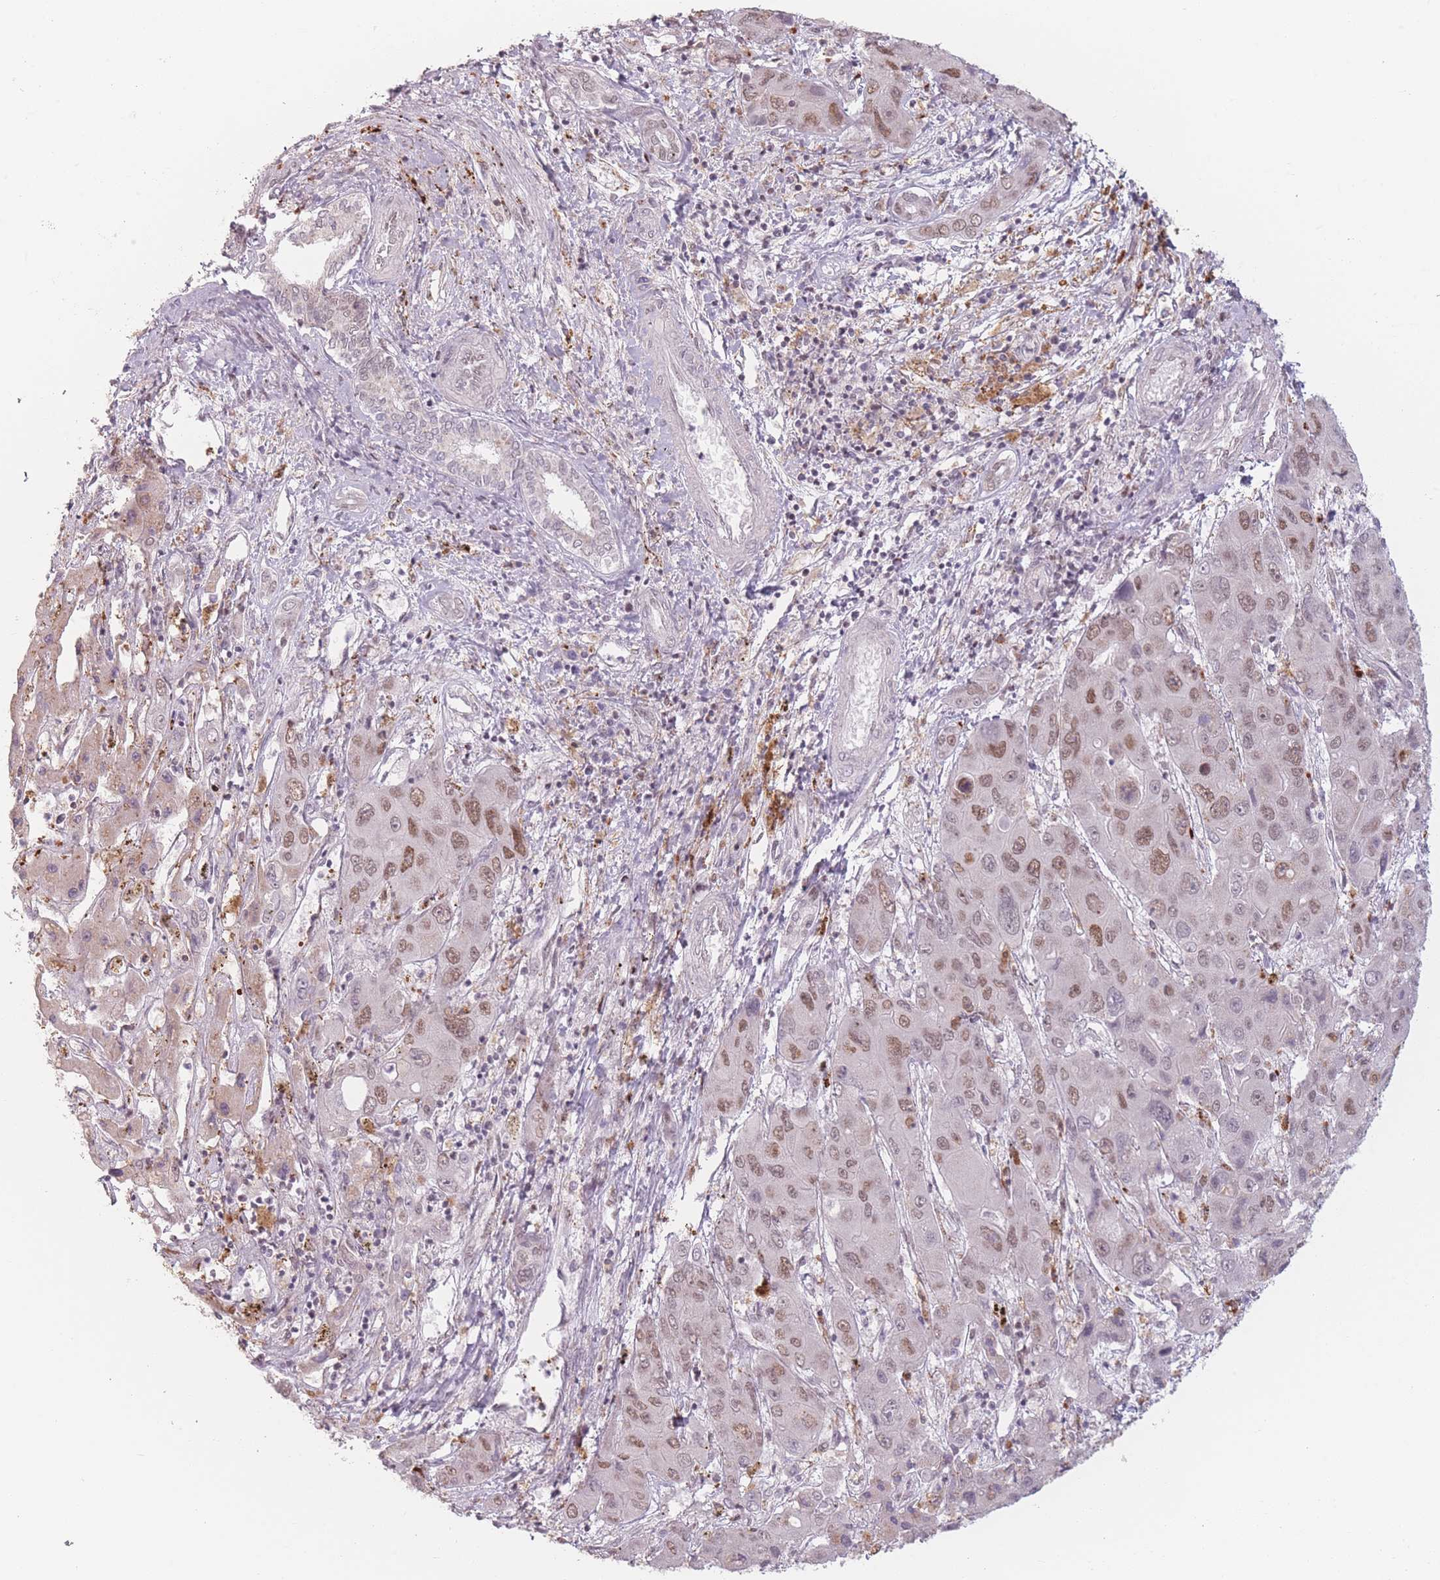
{"staining": {"intensity": "moderate", "quantity": "25%-75%", "location": "nuclear"}, "tissue": "liver cancer", "cell_type": "Tumor cells", "image_type": "cancer", "snomed": [{"axis": "morphology", "description": "Cholangiocarcinoma"}, {"axis": "topography", "description": "Liver"}], "caption": "Liver cancer (cholangiocarcinoma) stained with DAB immunohistochemistry exhibits medium levels of moderate nuclear positivity in approximately 25%-75% of tumor cells.", "gene": "OR10C1", "patient": {"sex": "male", "age": 67}}